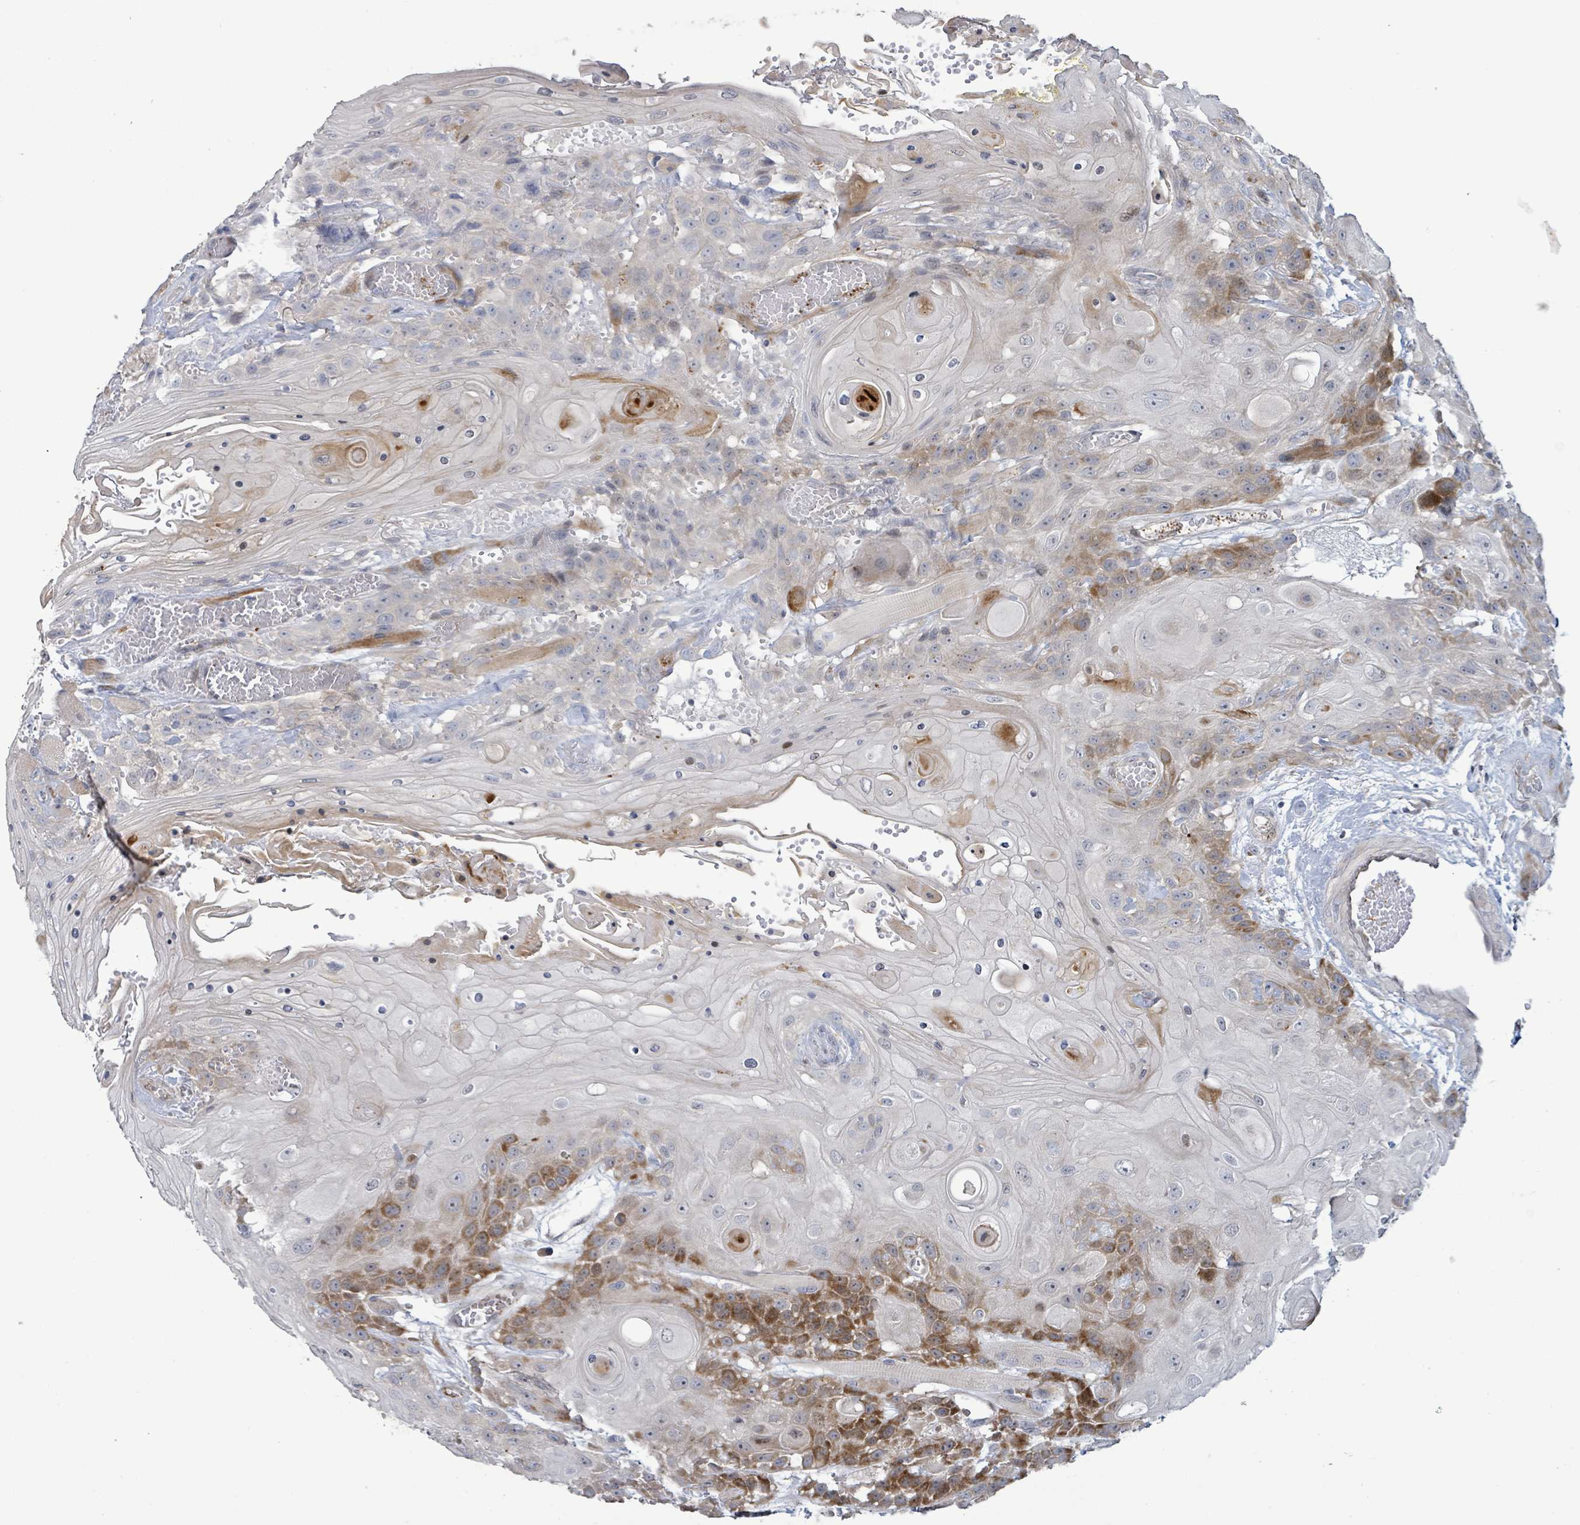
{"staining": {"intensity": "strong", "quantity": "<25%", "location": "cytoplasmic/membranous"}, "tissue": "head and neck cancer", "cell_type": "Tumor cells", "image_type": "cancer", "snomed": [{"axis": "morphology", "description": "Squamous cell carcinoma, NOS"}, {"axis": "topography", "description": "Head-Neck"}], "caption": "Human head and neck cancer (squamous cell carcinoma) stained for a protein (brown) reveals strong cytoplasmic/membranous positive expression in about <25% of tumor cells.", "gene": "LILRA4", "patient": {"sex": "female", "age": 43}}